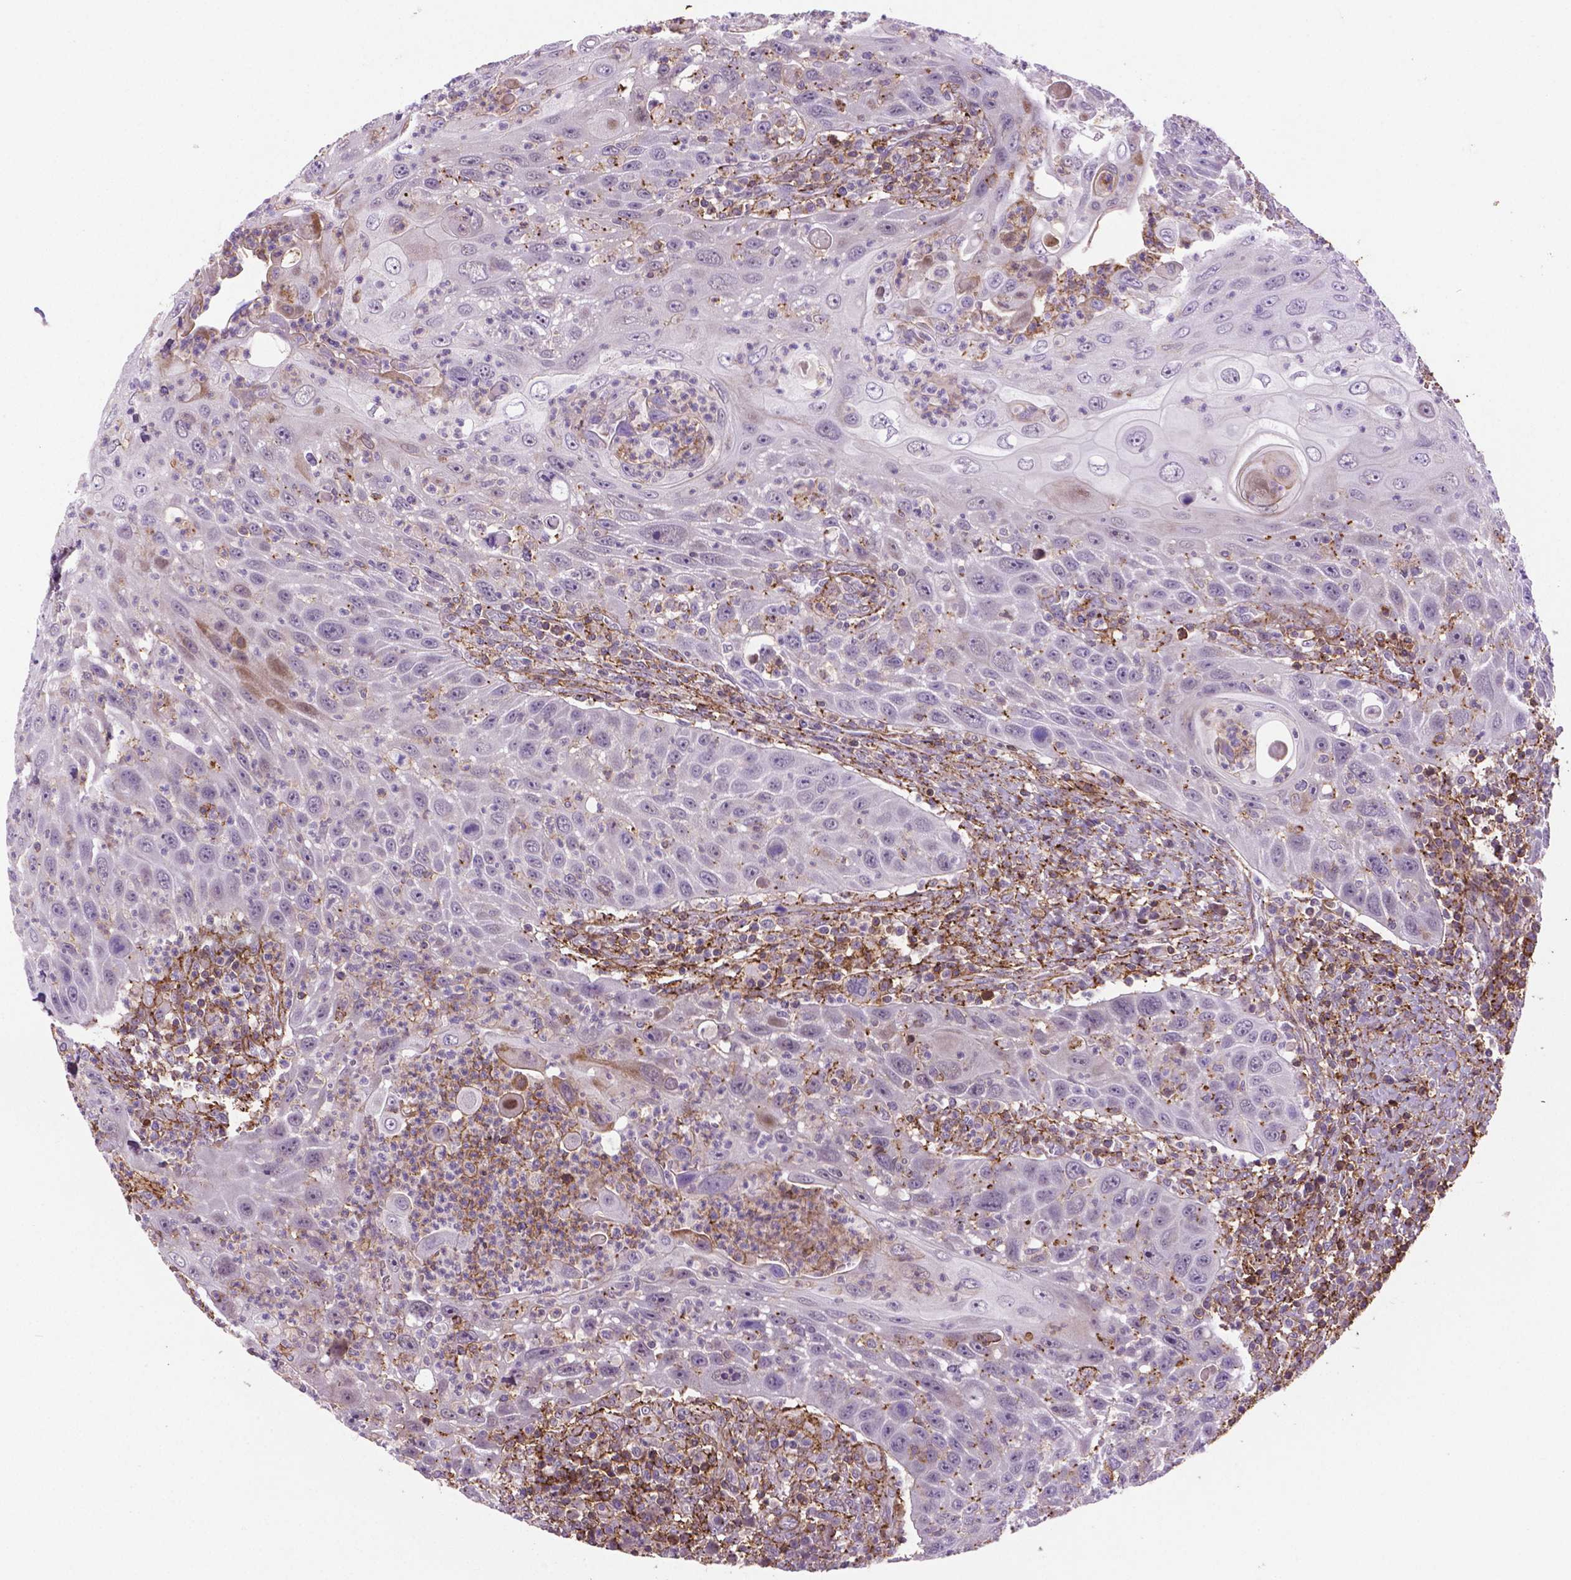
{"staining": {"intensity": "weak", "quantity": "<25%", "location": "cytoplasmic/membranous"}, "tissue": "head and neck cancer", "cell_type": "Tumor cells", "image_type": "cancer", "snomed": [{"axis": "morphology", "description": "Squamous cell carcinoma, NOS"}, {"axis": "topography", "description": "Head-Neck"}], "caption": "Immunohistochemical staining of human head and neck squamous cell carcinoma demonstrates no significant staining in tumor cells. The staining is performed using DAB (3,3'-diaminobenzidine) brown chromogen with nuclei counter-stained in using hematoxylin.", "gene": "ACAD10", "patient": {"sex": "male", "age": 69}}